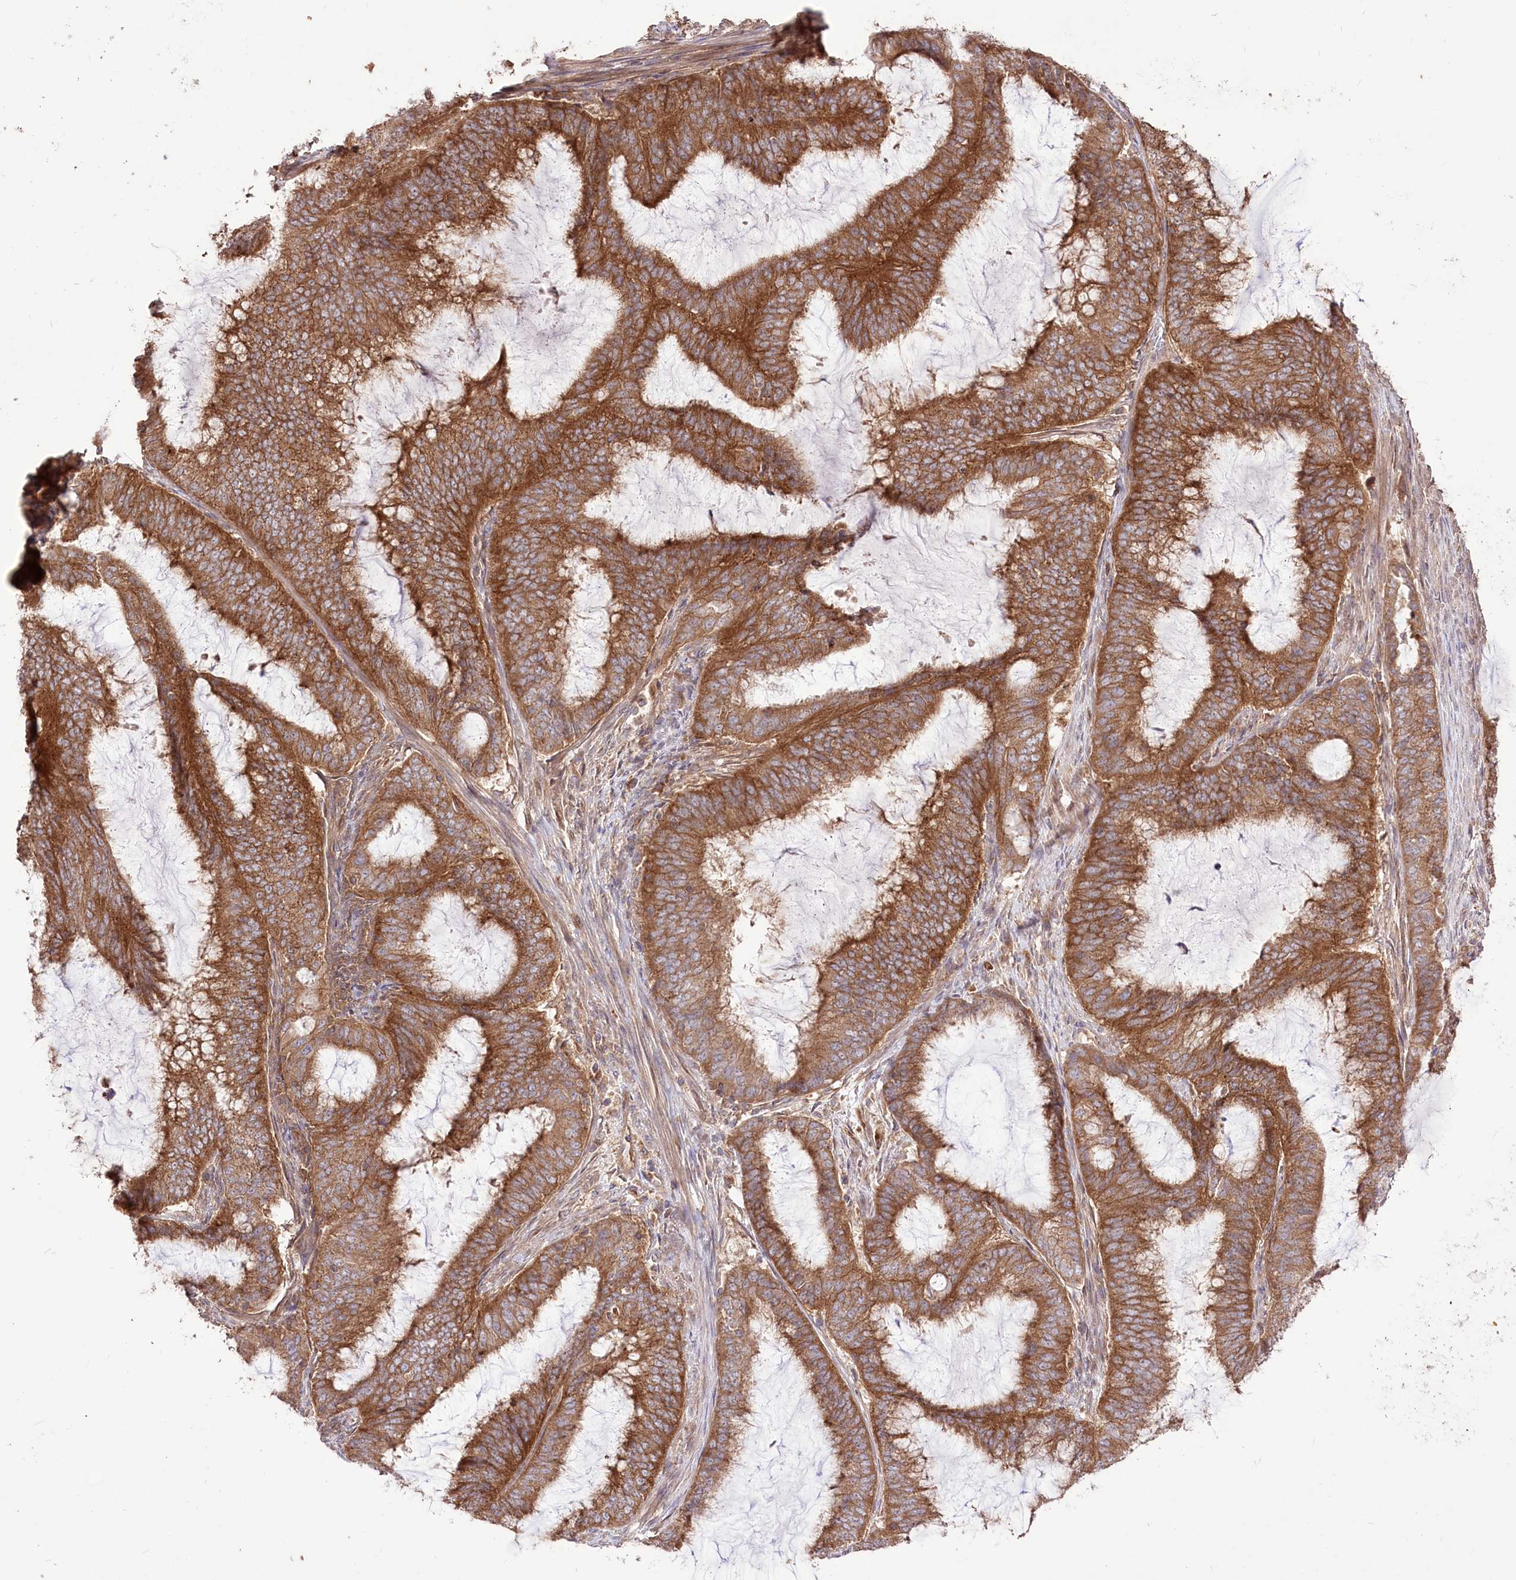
{"staining": {"intensity": "strong", "quantity": ">75%", "location": "cytoplasmic/membranous"}, "tissue": "endometrial cancer", "cell_type": "Tumor cells", "image_type": "cancer", "snomed": [{"axis": "morphology", "description": "Adenocarcinoma, NOS"}, {"axis": "topography", "description": "Endometrium"}], "caption": "Endometrial cancer (adenocarcinoma) stained with a protein marker exhibits strong staining in tumor cells.", "gene": "XYLB", "patient": {"sex": "female", "age": 51}}